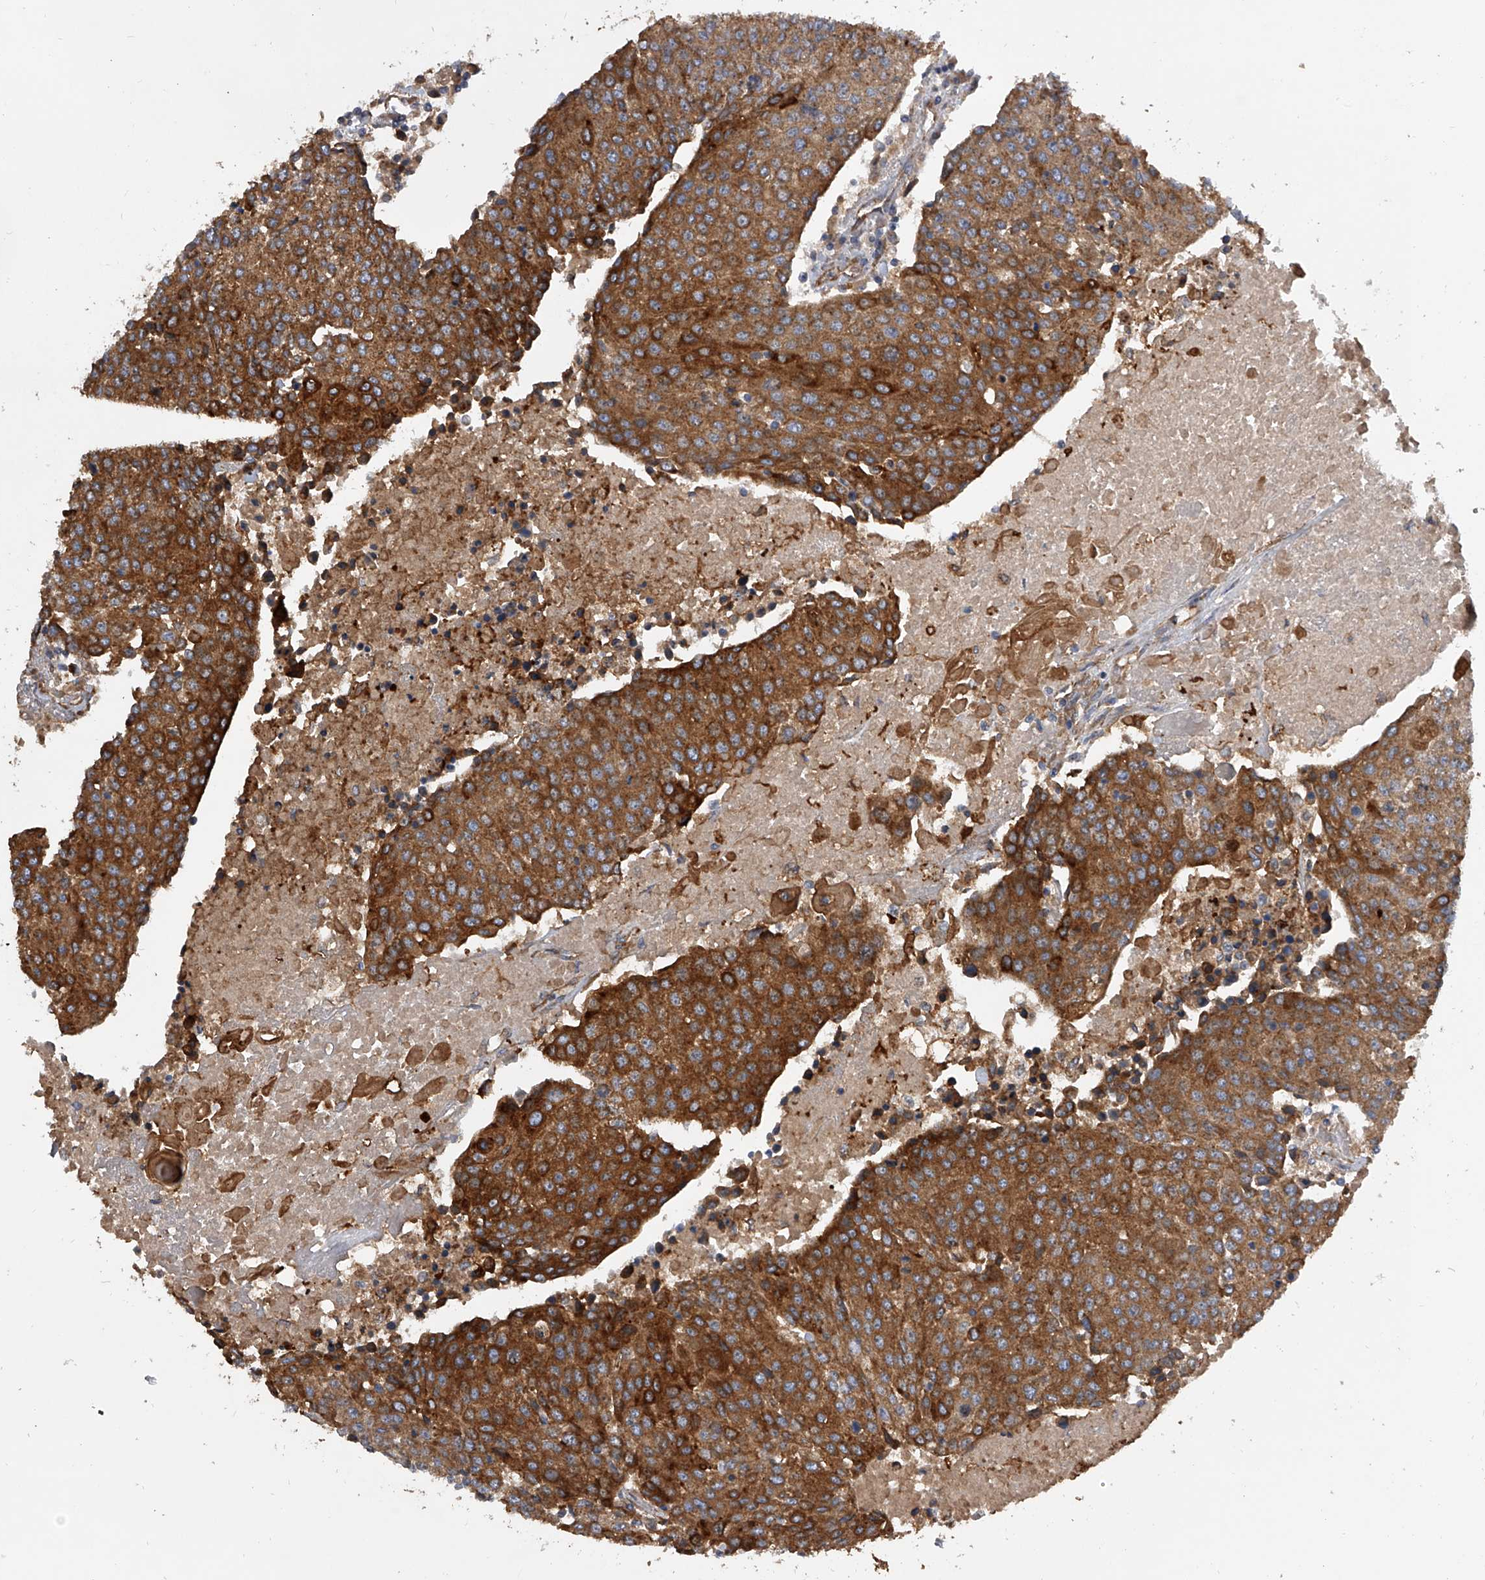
{"staining": {"intensity": "strong", "quantity": ">75%", "location": "cytoplasmic/membranous"}, "tissue": "urothelial cancer", "cell_type": "Tumor cells", "image_type": "cancer", "snomed": [{"axis": "morphology", "description": "Urothelial carcinoma, High grade"}, {"axis": "topography", "description": "Urinary bladder"}], "caption": "A micrograph of human urothelial cancer stained for a protein demonstrates strong cytoplasmic/membranous brown staining in tumor cells.", "gene": "EXOC4", "patient": {"sex": "female", "age": 85}}